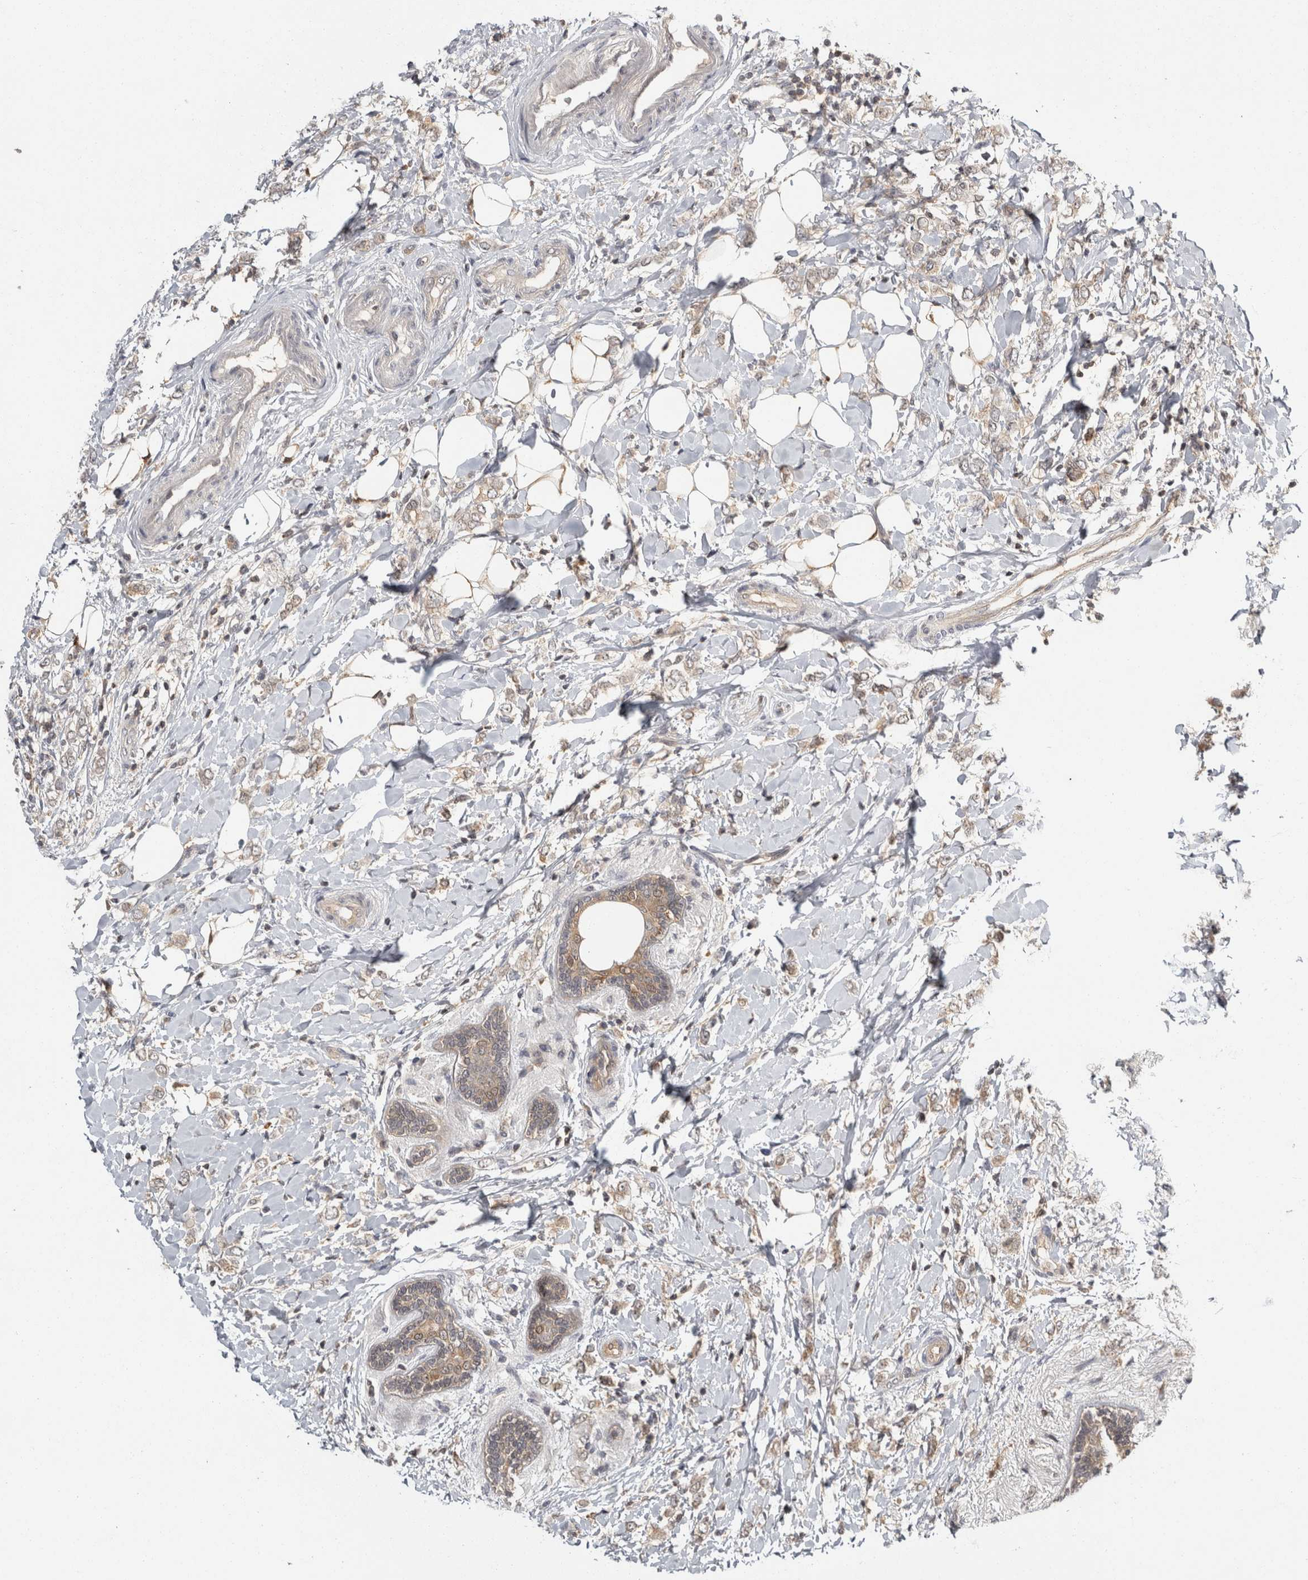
{"staining": {"intensity": "weak", "quantity": "<25%", "location": "cytoplasmic/membranous"}, "tissue": "breast cancer", "cell_type": "Tumor cells", "image_type": "cancer", "snomed": [{"axis": "morphology", "description": "Normal tissue, NOS"}, {"axis": "morphology", "description": "Lobular carcinoma"}, {"axis": "topography", "description": "Breast"}], "caption": "High power microscopy micrograph of an IHC histopathology image of breast lobular carcinoma, revealing no significant staining in tumor cells. Nuclei are stained in blue.", "gene": "ACAT2", "patient": {"sex": "female", "age": 47}}